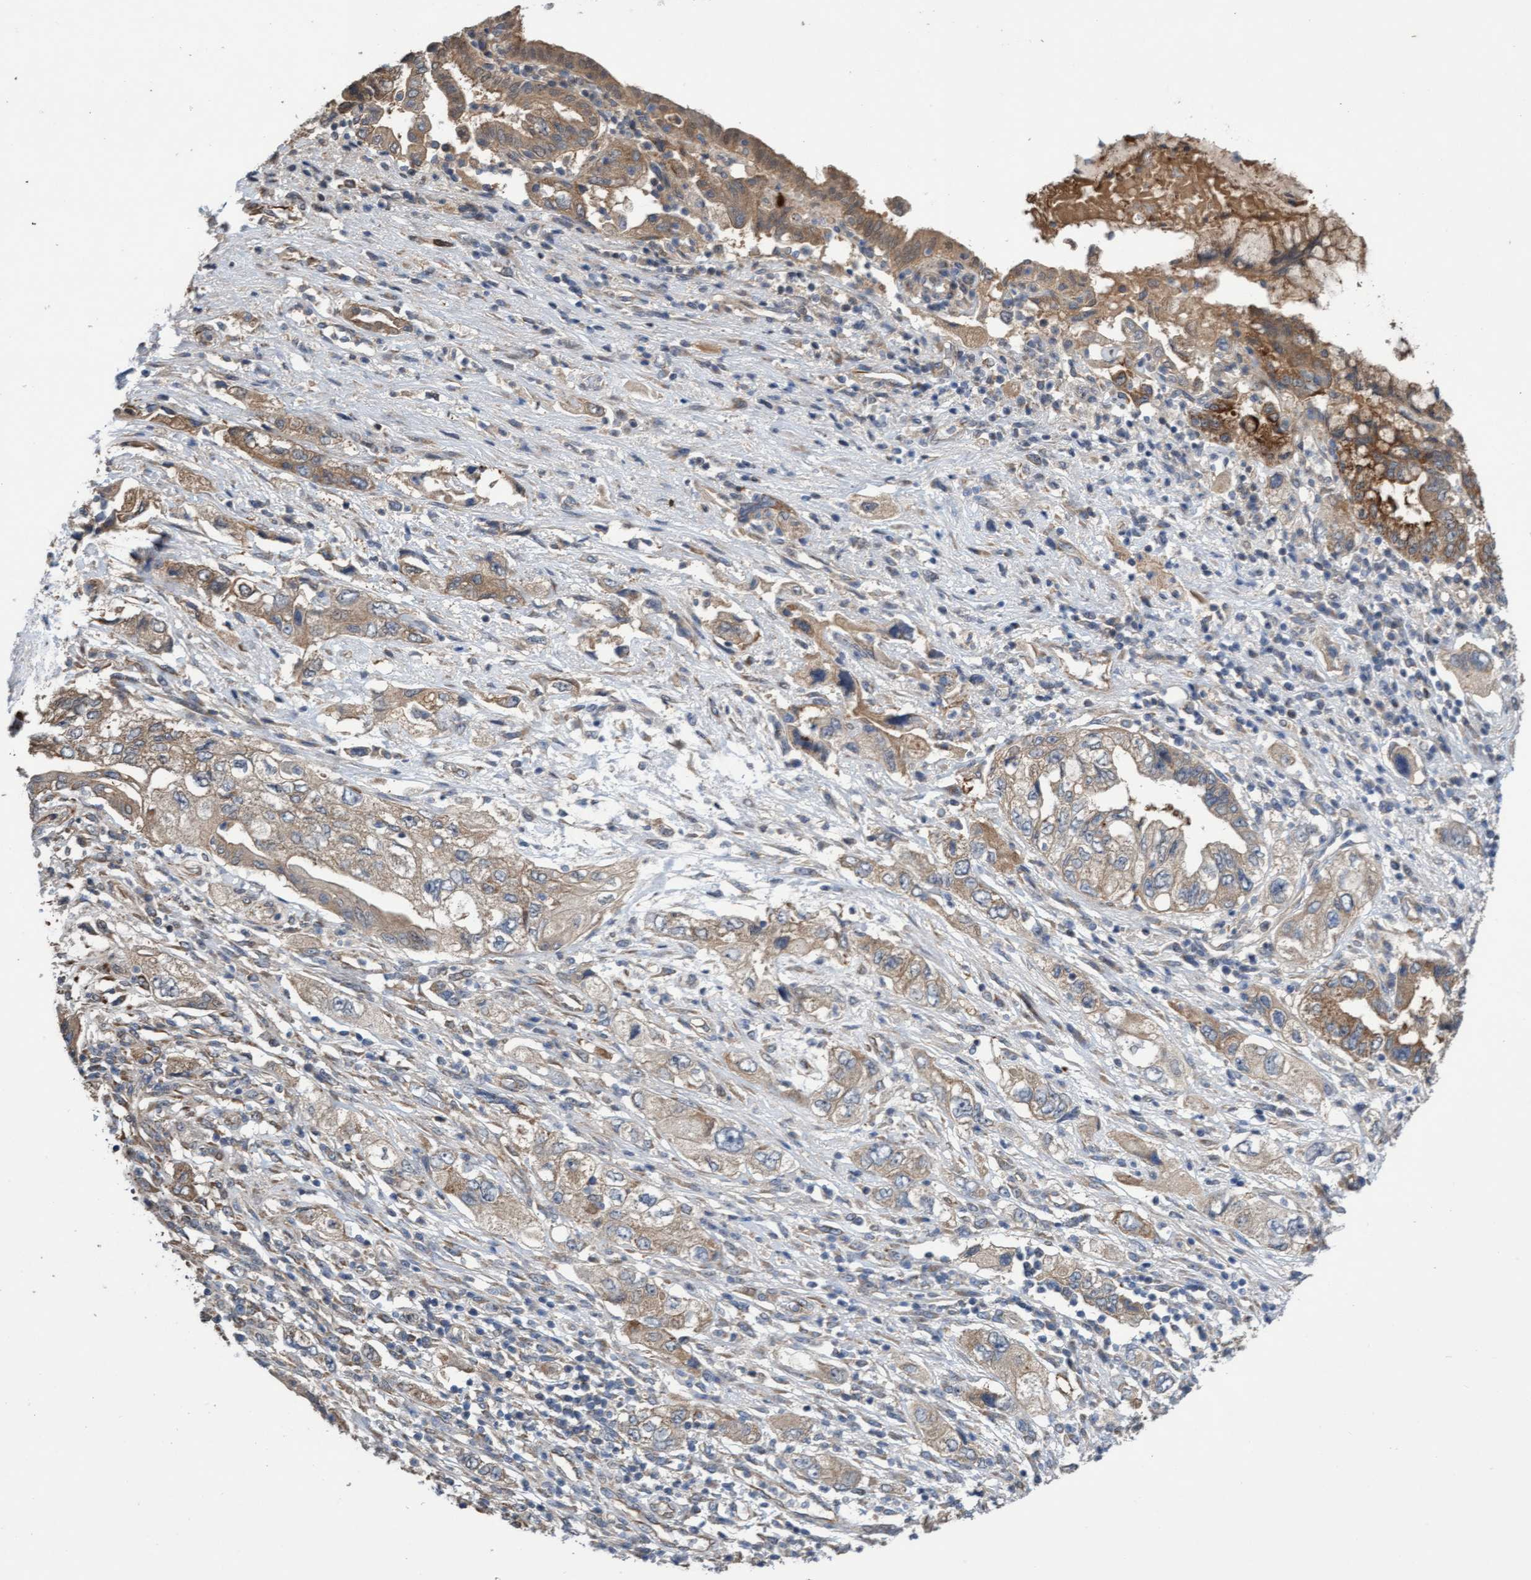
{"staining": {"intensity": "weak", "quantity": ">75%", "location": "cytoplasmic/membranous"}, "tissue": "pancreatic cancer", "cell_type": "Tumor cells", "image_type": "cancer", "snomed": [{"axis": "morphology", "description": "Adenocarcinoma, NOS"}, {"axis": "topography", "description": "Pancreas"}], "caption": "The micrograph demonstrates a brown stain indicating the presence of a protein in the cytoplasmic/membranous of tumor cells in pancreatic cancer. The staining was performed using DAB to visualize the protein expression in brown, while the nuclei were stained in blue with hematoxylin (Magnification: 20x).", "gene": "ITFG1", "patient": {"sex": "female", "age": 73}}